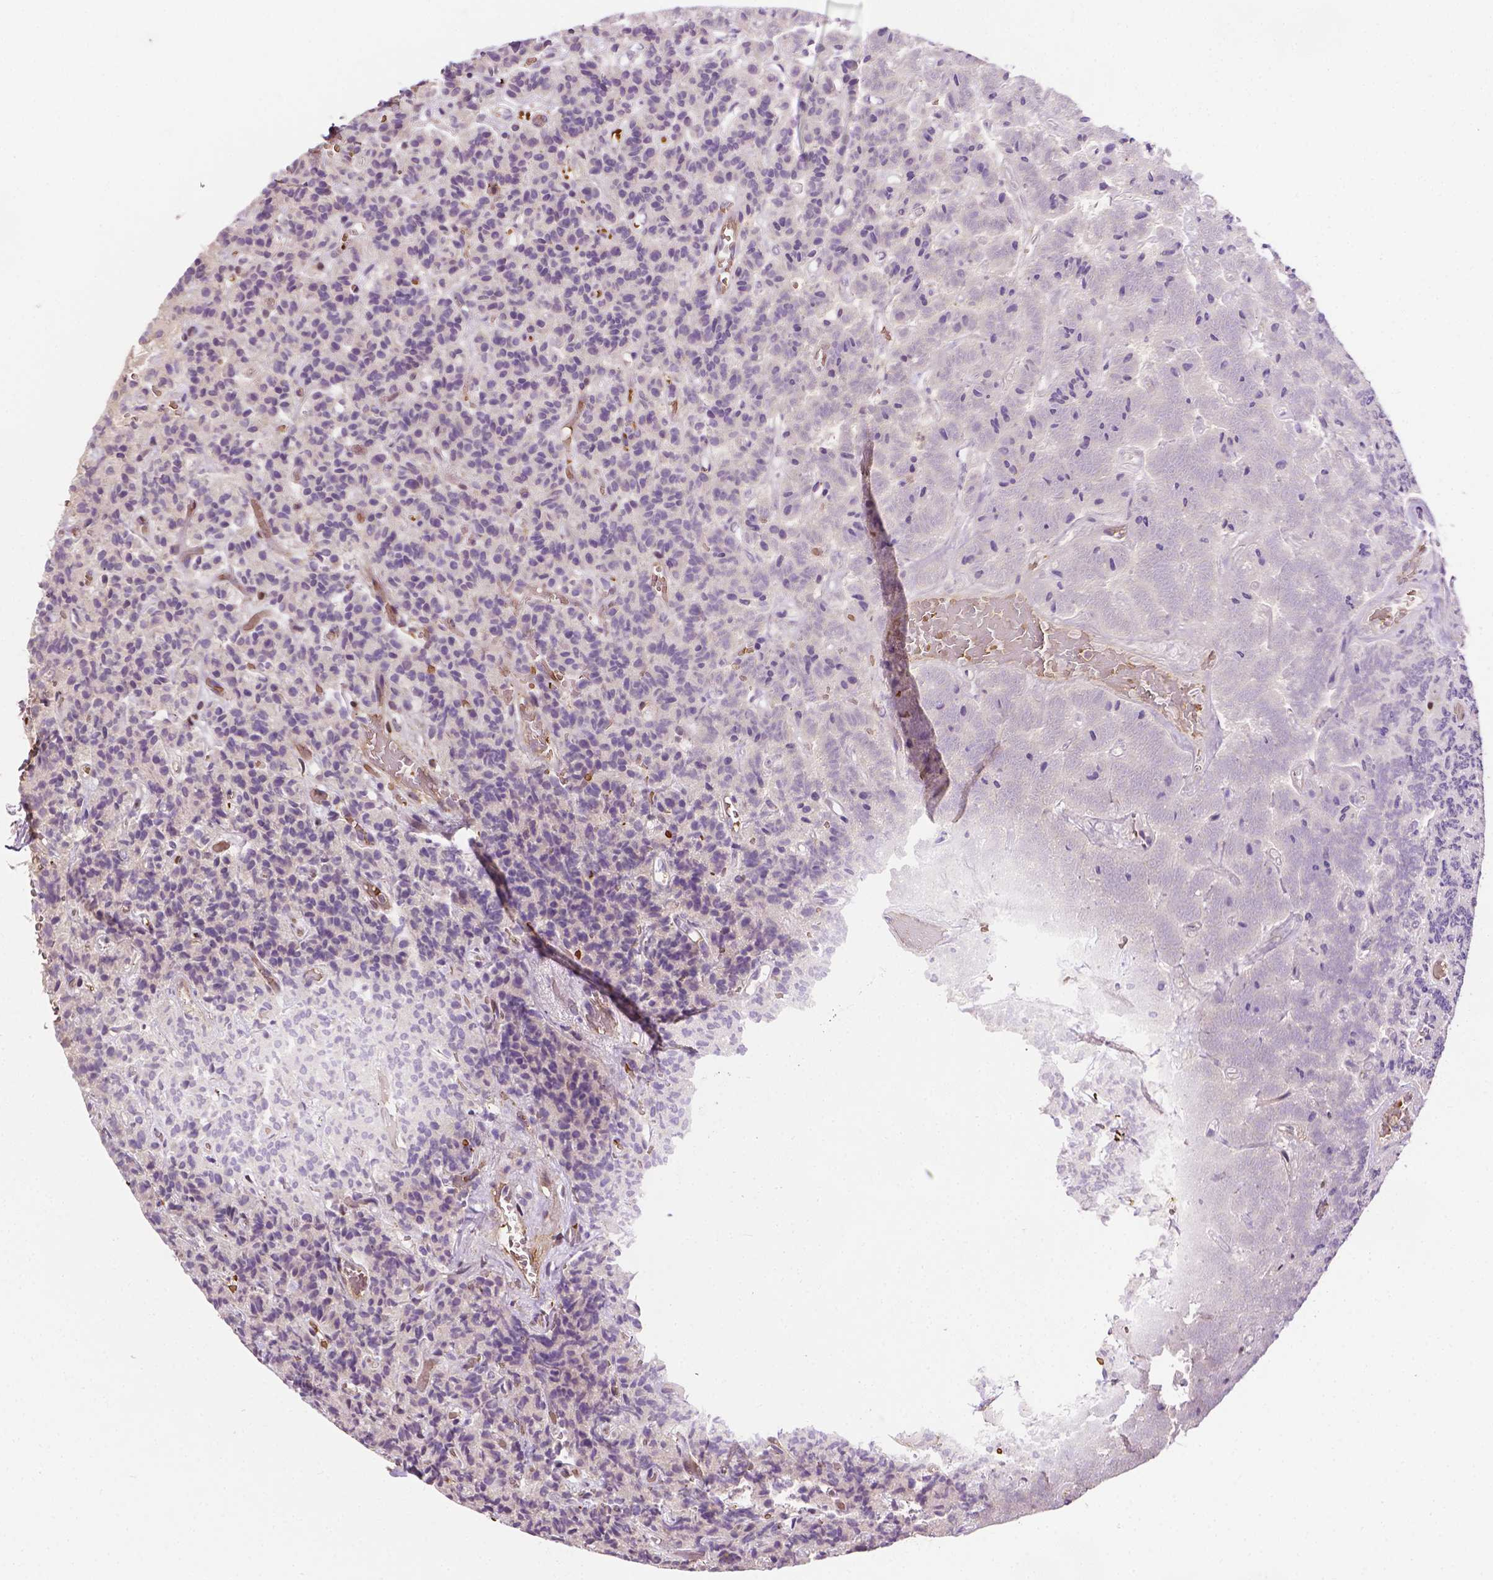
{"staining": {"intensity": "negative", "quantity": "none", "location": "none"}, "tissue": "carcinoid", "cell_type": "Tumor cells", "image_type": "cancer", "snomed": [{"axis": "morphology", "description": "Carcinoid, malignant, NOS"}, {"axis": "topography", "description": "Pancreas"}], "caption": "DAB (3,3'-diaminobenzidine) immunohistochemical staining of carcinoid (malignant) reveals no significant positivity in tumor cells.", "gene": "YAP1", "patient": {"sex": "male", "age": 36}}